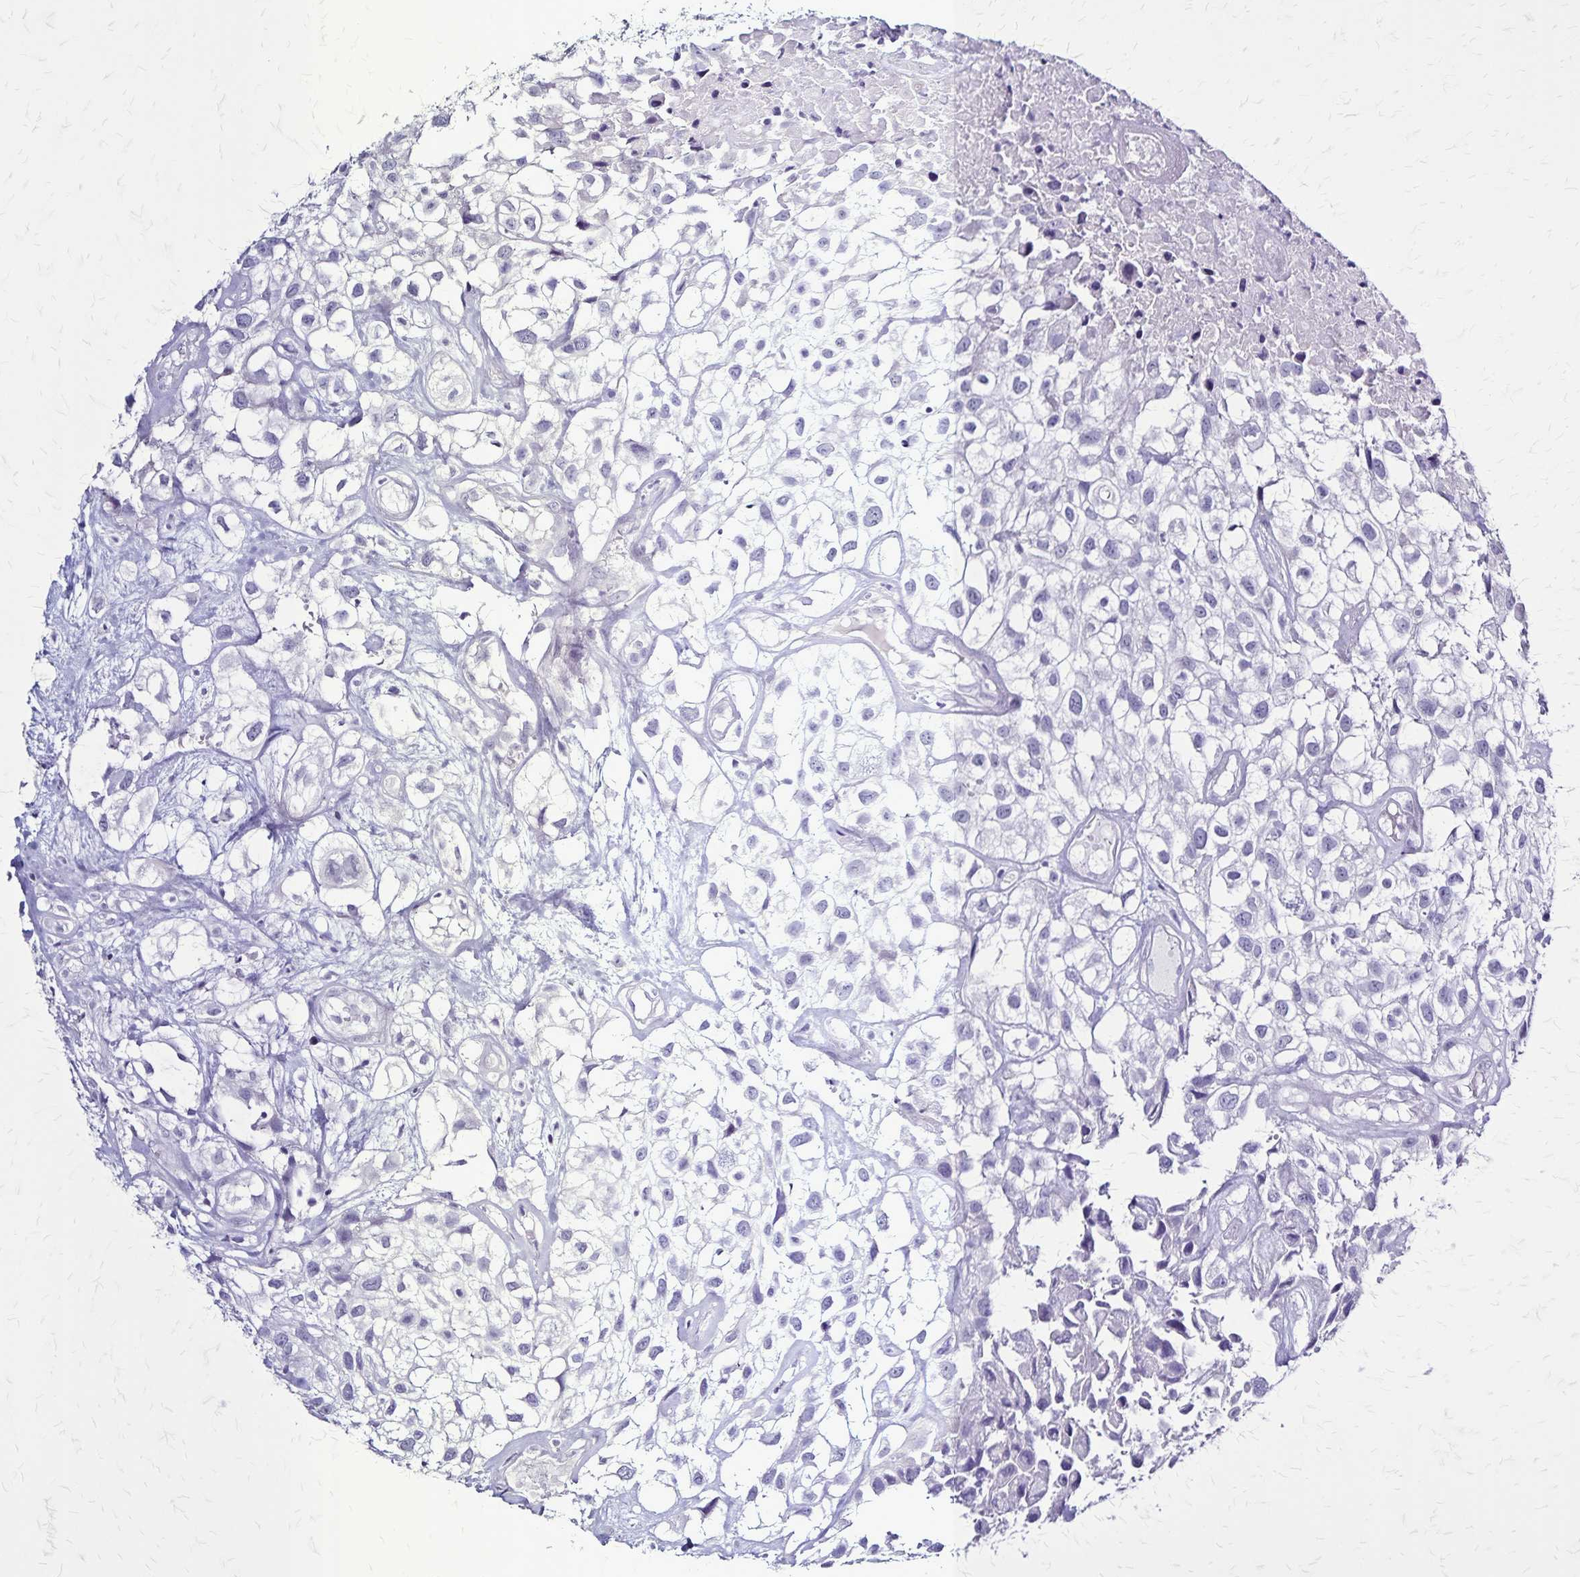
{"staining": {"intensity": "negative", "quantity": "none", "location": "none"}, "tissue": "urothelial cancer", "cell_type": "Tumor cells", "image_type": "cancer", "snomed": [{"axis": "morphology", "description": "Urothelial carcinoma, High grade"}, {"axis": "topography", "description": "Urinary bladder"}], "caption": "DAB immunohistochemical staining of human urothelial carcinoma (high-grade) demonstrates no significant expression in tumor cells.", "gene": "PLXNA4", "patient": {"sex": "male", "age": 56}}